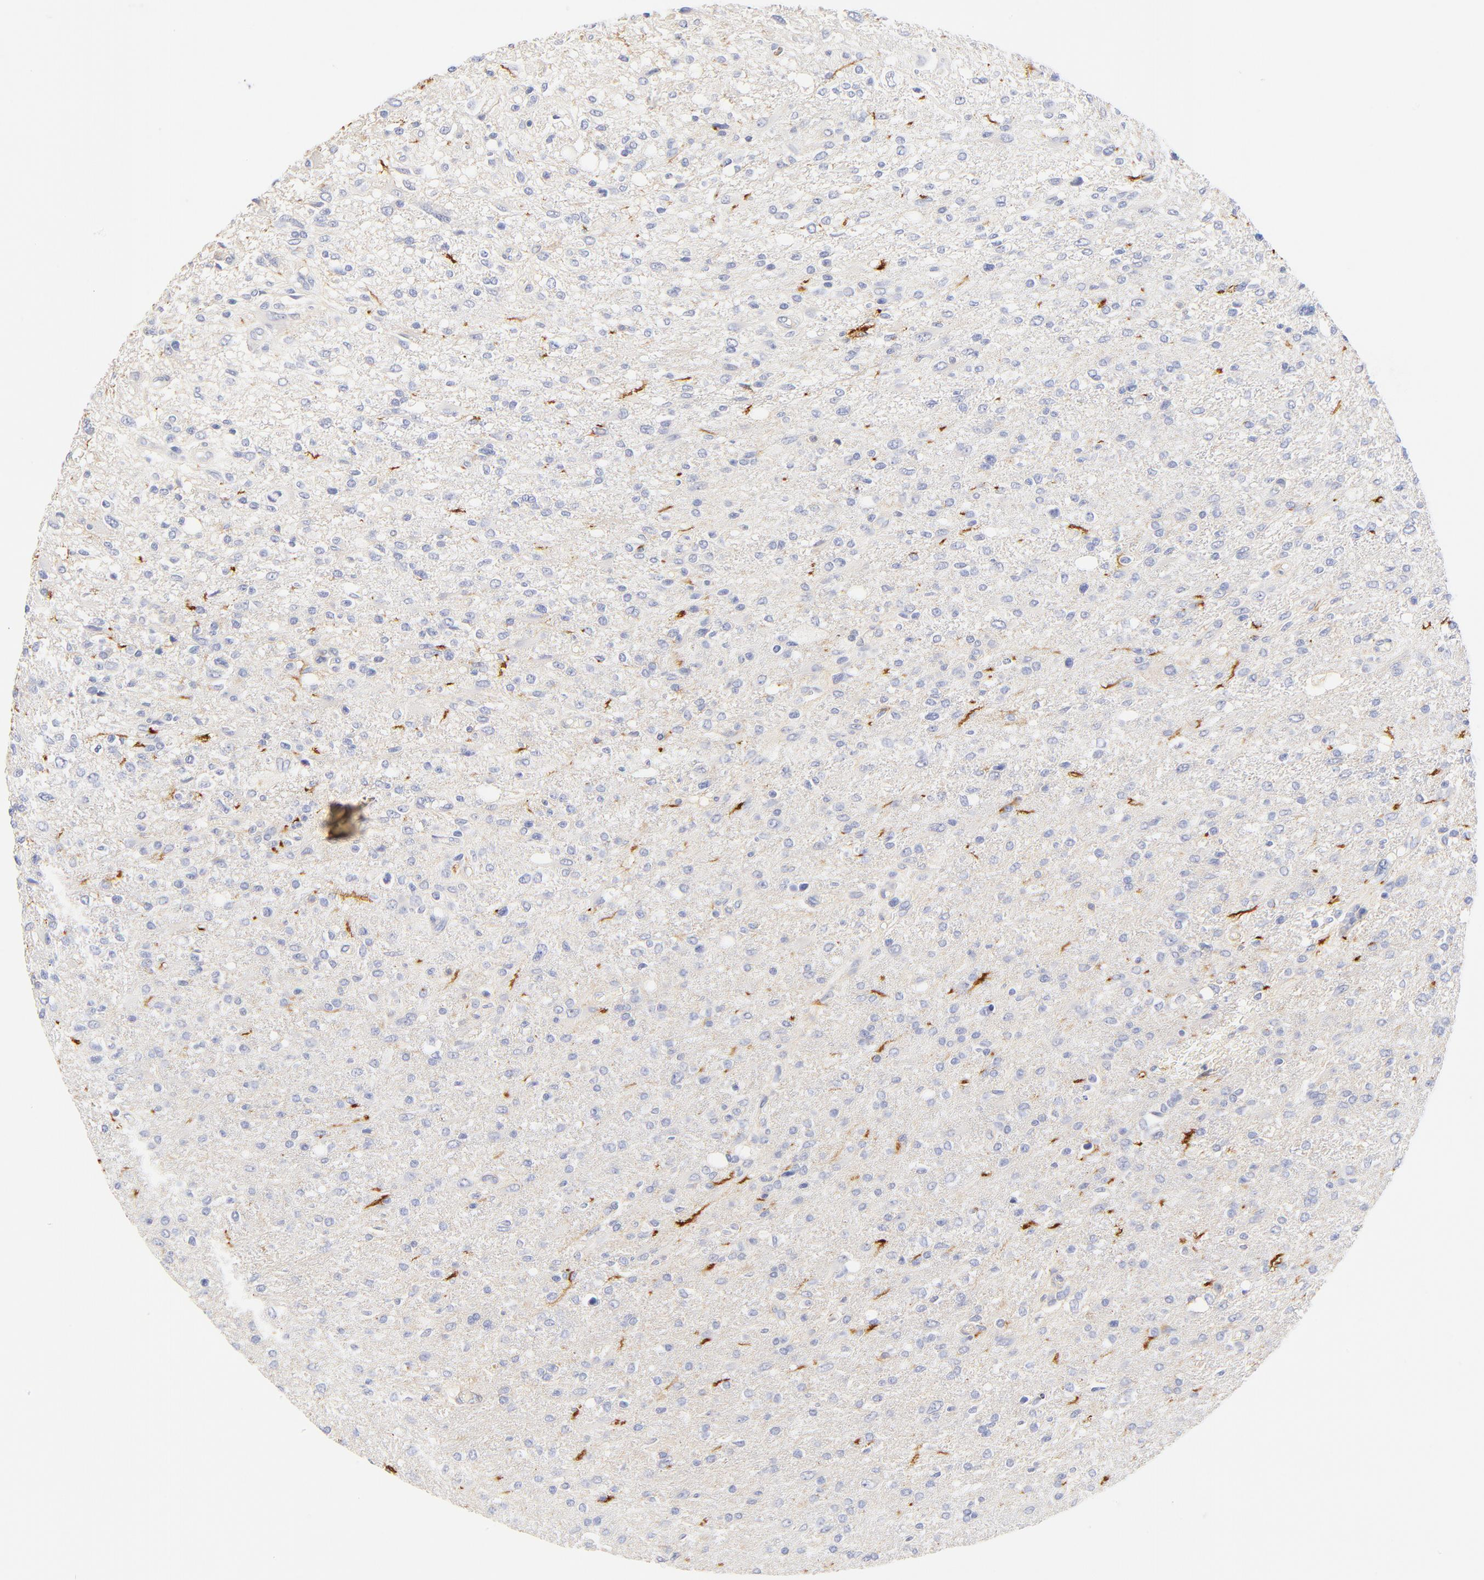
{"staining": {"intensity": "negative", "quantity": "none", "location": "none"}, "tissue": "glioma", "cell_type": "Tumor cells", "image_type": "cancer", "snomed": [{"axis": "morphology", "description": "Glioma, malignant, High grade"}, {"axis": "topography", "description": "Cerebral cortex"}], "caption": "An image of human glioma is negative for staining in tumor cells.", "gene": "MDGA2", "patient": {"sex": "male", "age": 76}}